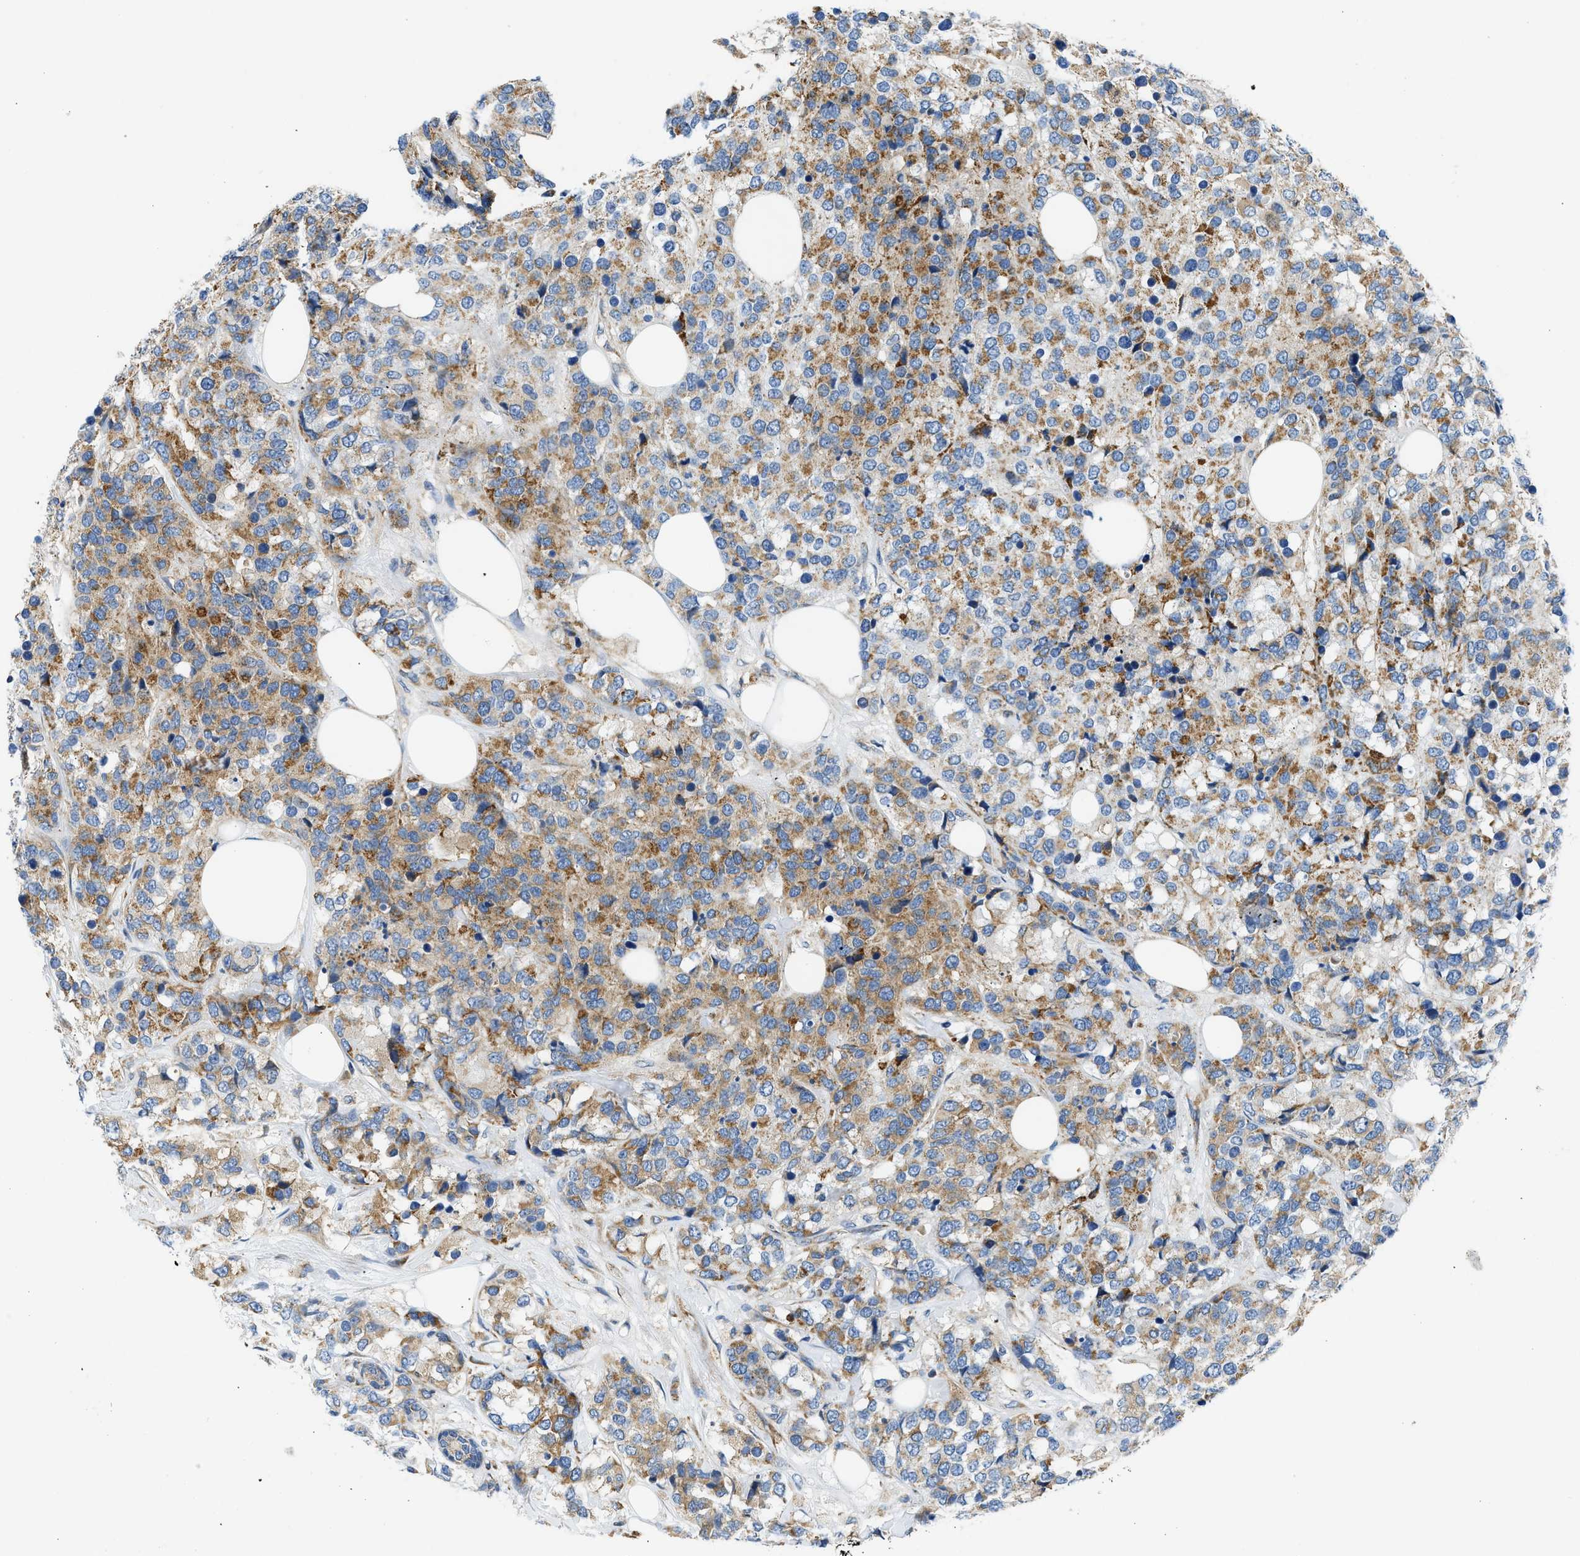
{"staining": {"intensity": "moderate", "quantity": ">75%", "location": "cytoplasmic/membranous"}, "tissue": "breast cancer", "cell_type": "Tumor cells", "image_type": "cancer", "snomed": [{"axis": "morphology", "description": "Lobular carcinoma"}, {"axis": "topography", "description": "Breast"}], "caption": "A brown stain shows moderate cytoplasmic/membranous staining of a protein in human breast cancer tumor cells.", "gene": "CAMKK2", "patient": {"sex": "female", "age": 59}}